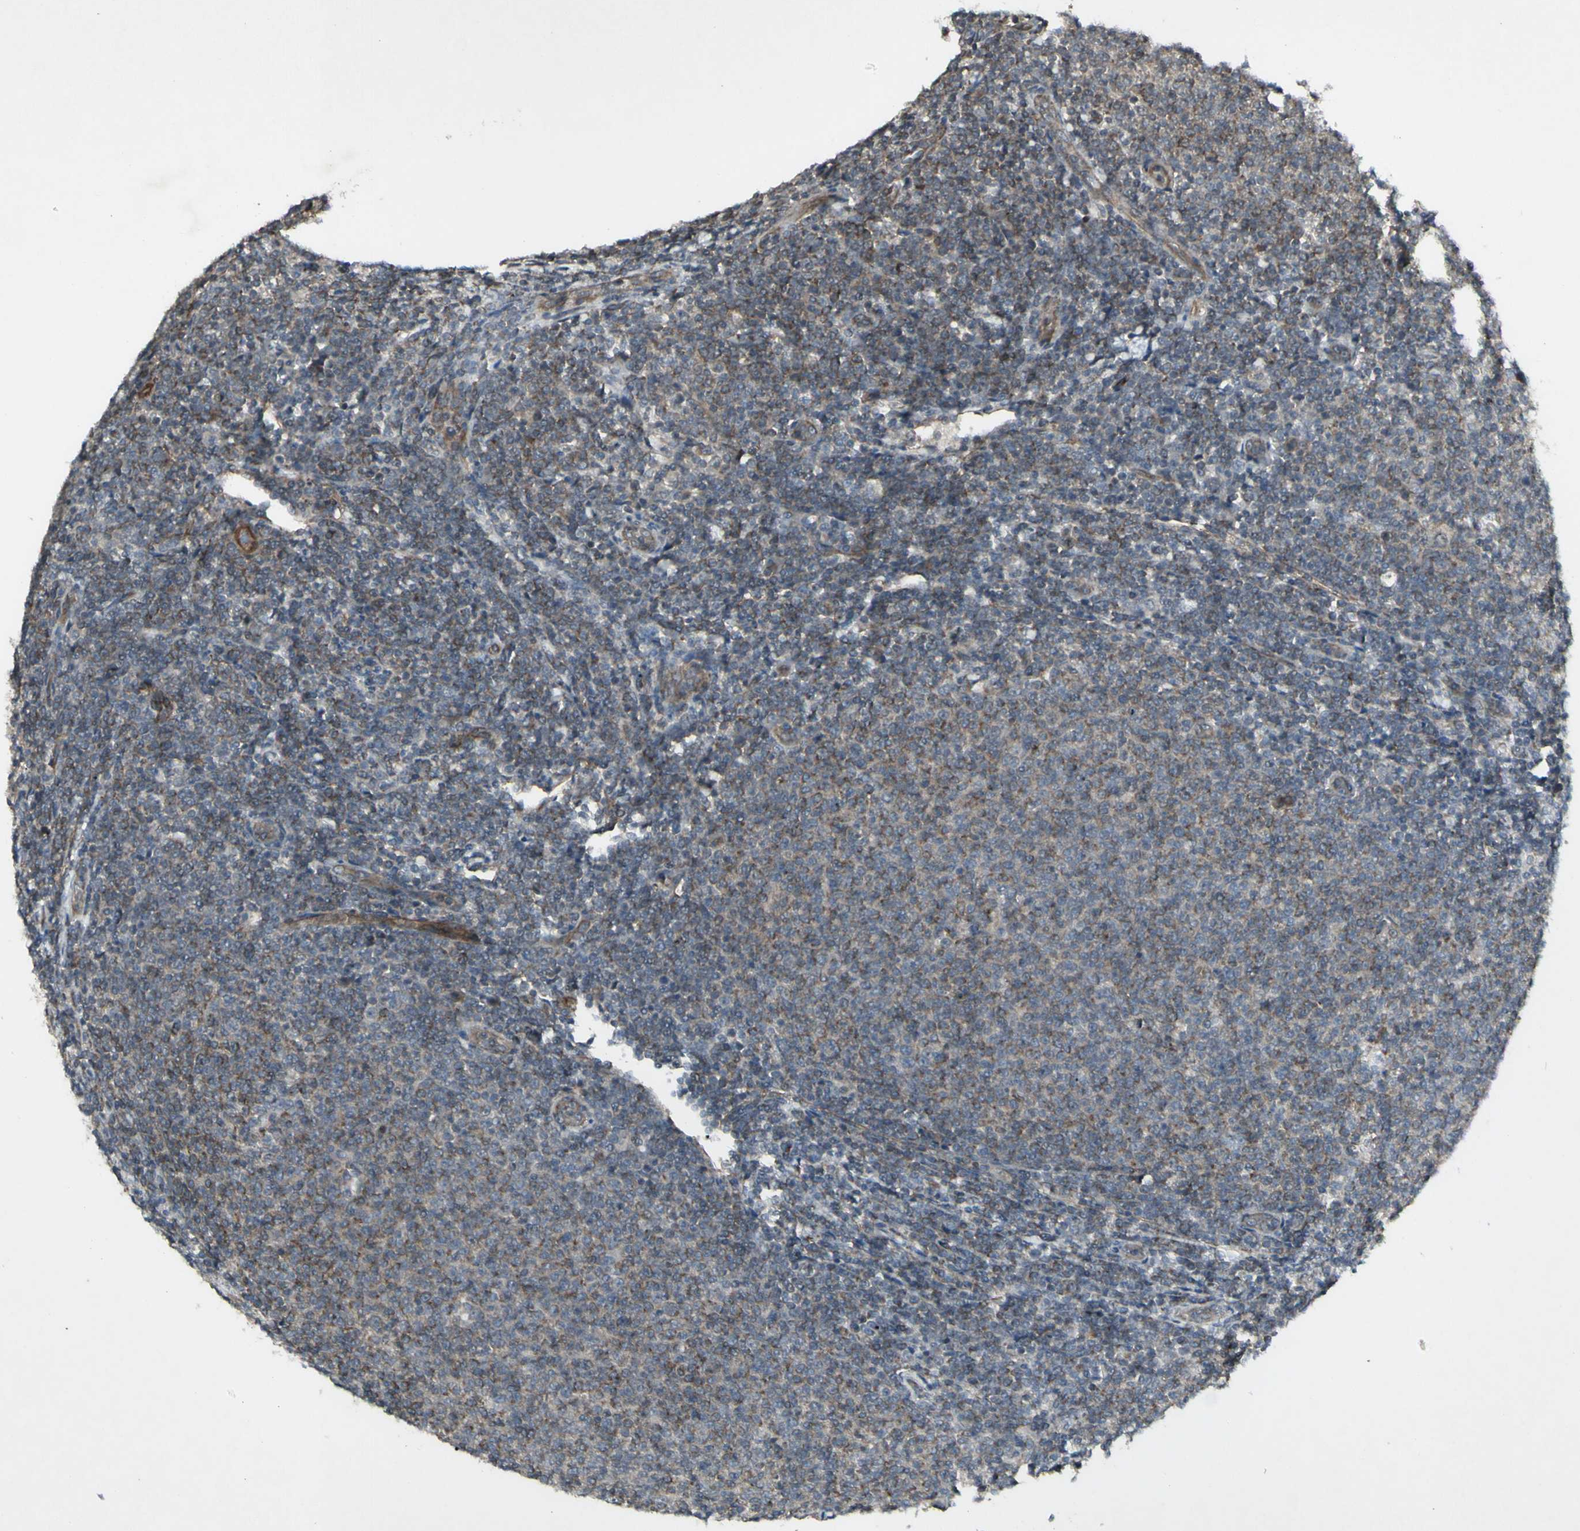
{"staining": {"intensity": "weak", "quantity": "<25%", "location": "cytoplasmic/membranous"}, "tissue": "lymphoma", "cell_type": "Tumor cells", "image_type": "cancer", "snomed": [{"axis": "morphology", "description": "Malignant lymphoma, non-Hodgkin's type, Low grade"}, {"axis": "topography", "description": "Lymph node"}], "caption": "Protein analysis of lymphoma exhibits no significant positivity in tumor cells. (Immunohistochemistry (ihc), brightfield microscopy, high magnification).", "gene": "JAG1", "patient": {"sex": "male", "age": 66}}